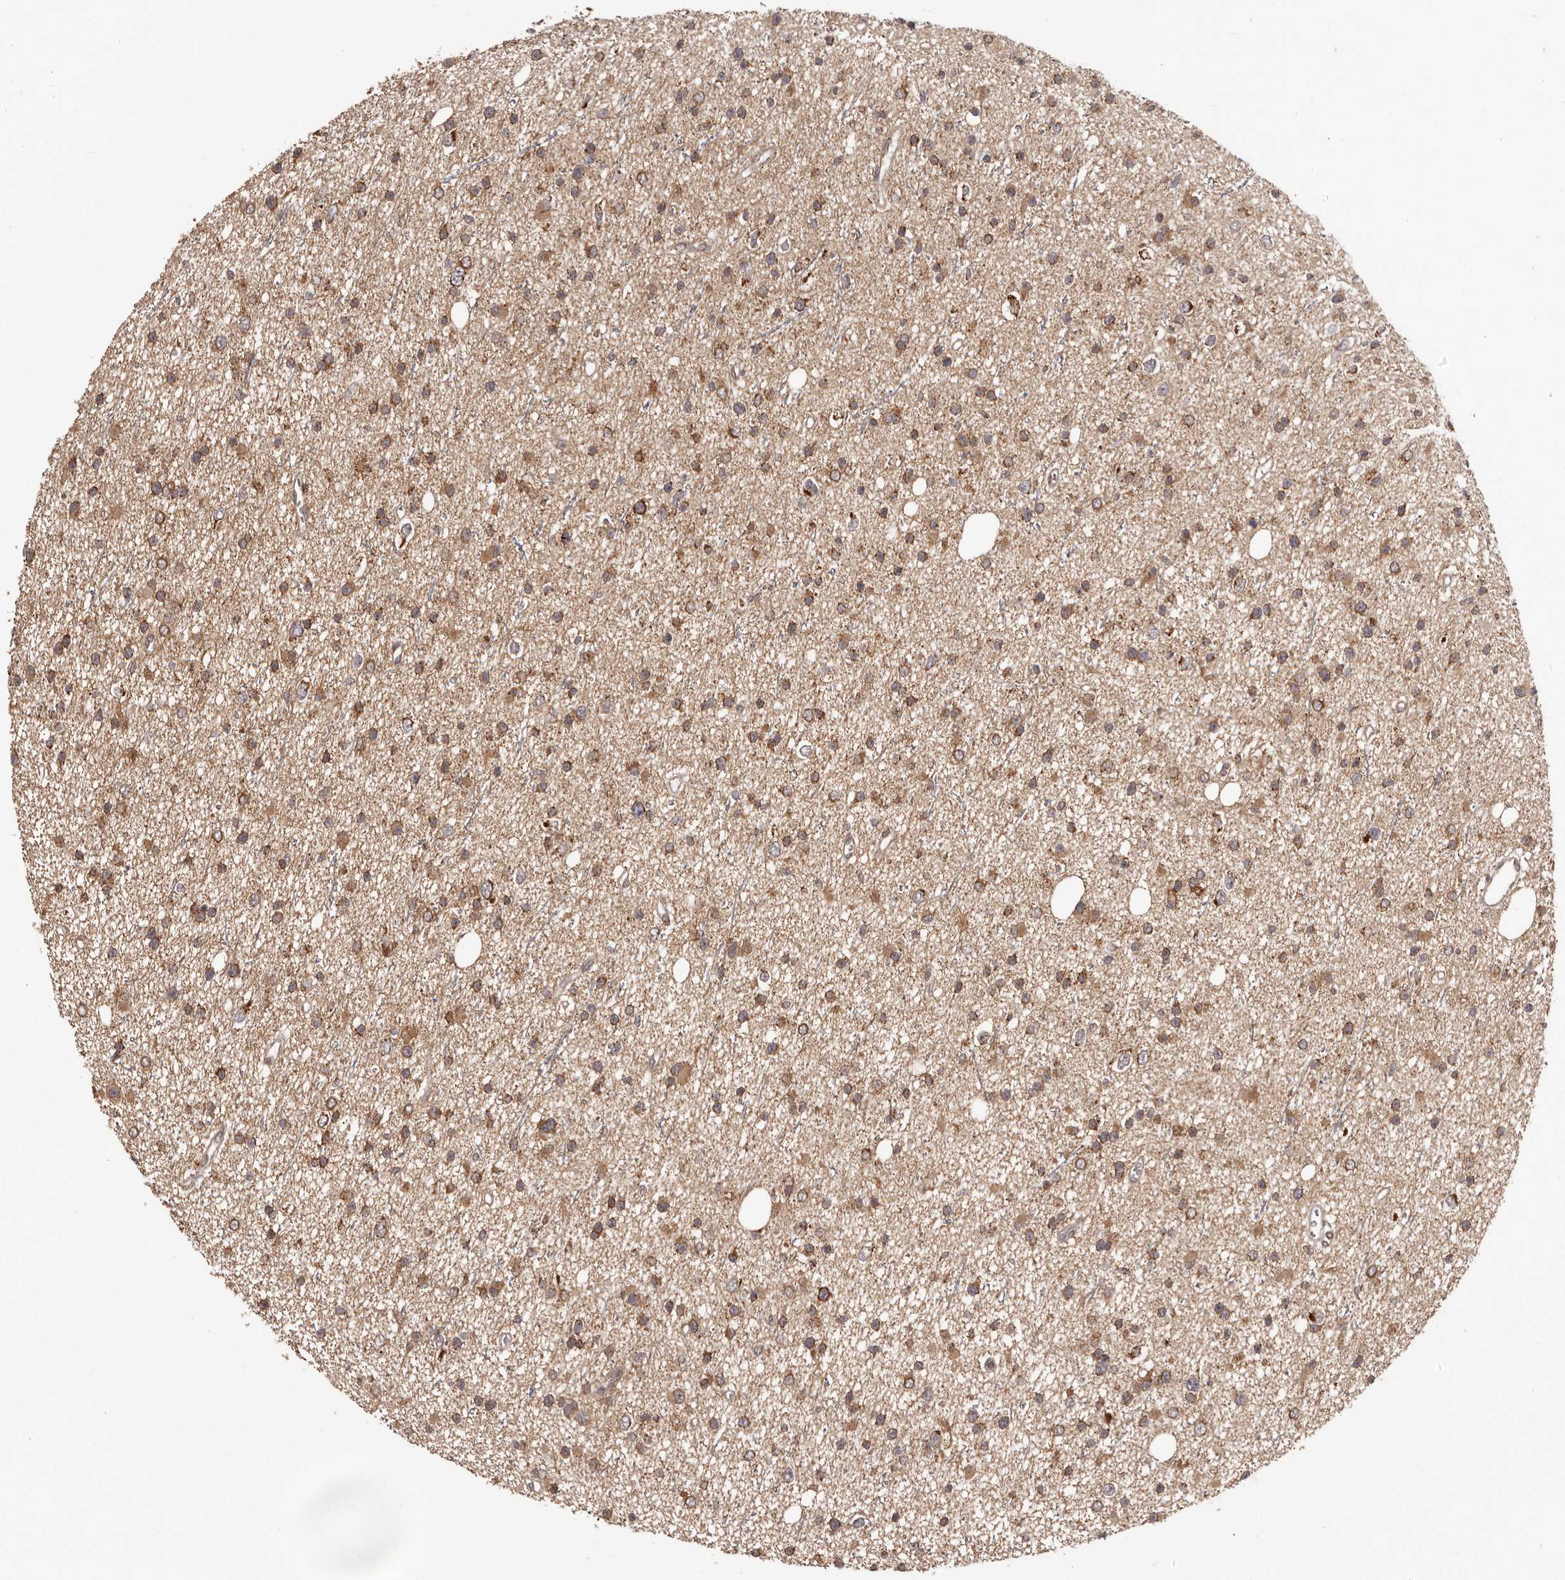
{"staining": {"intensity": "moderate", "quantity": ">75%", "location": "cytoplasmic/membranous"}, "tissue": "glioma", "cell_type": "Tumor cells", "image_type": "cancer", "snomed": [{"axis": "morphology", "description": "Glioma, malignant, Low grade"}, {"axis": "topography", "description": "Cerebral cortex"}], "caption": "Tumor cells display medium levels of moderate cytoplasmic/membranous staining in about >75% of cells in human glioma. (DAB (3,3'-diaminobenzidine) IHC, brown staining for protein, blue staining for nuclei).", "gene": "CHRM2", "patient": {"sex": "female", "age": 39}}